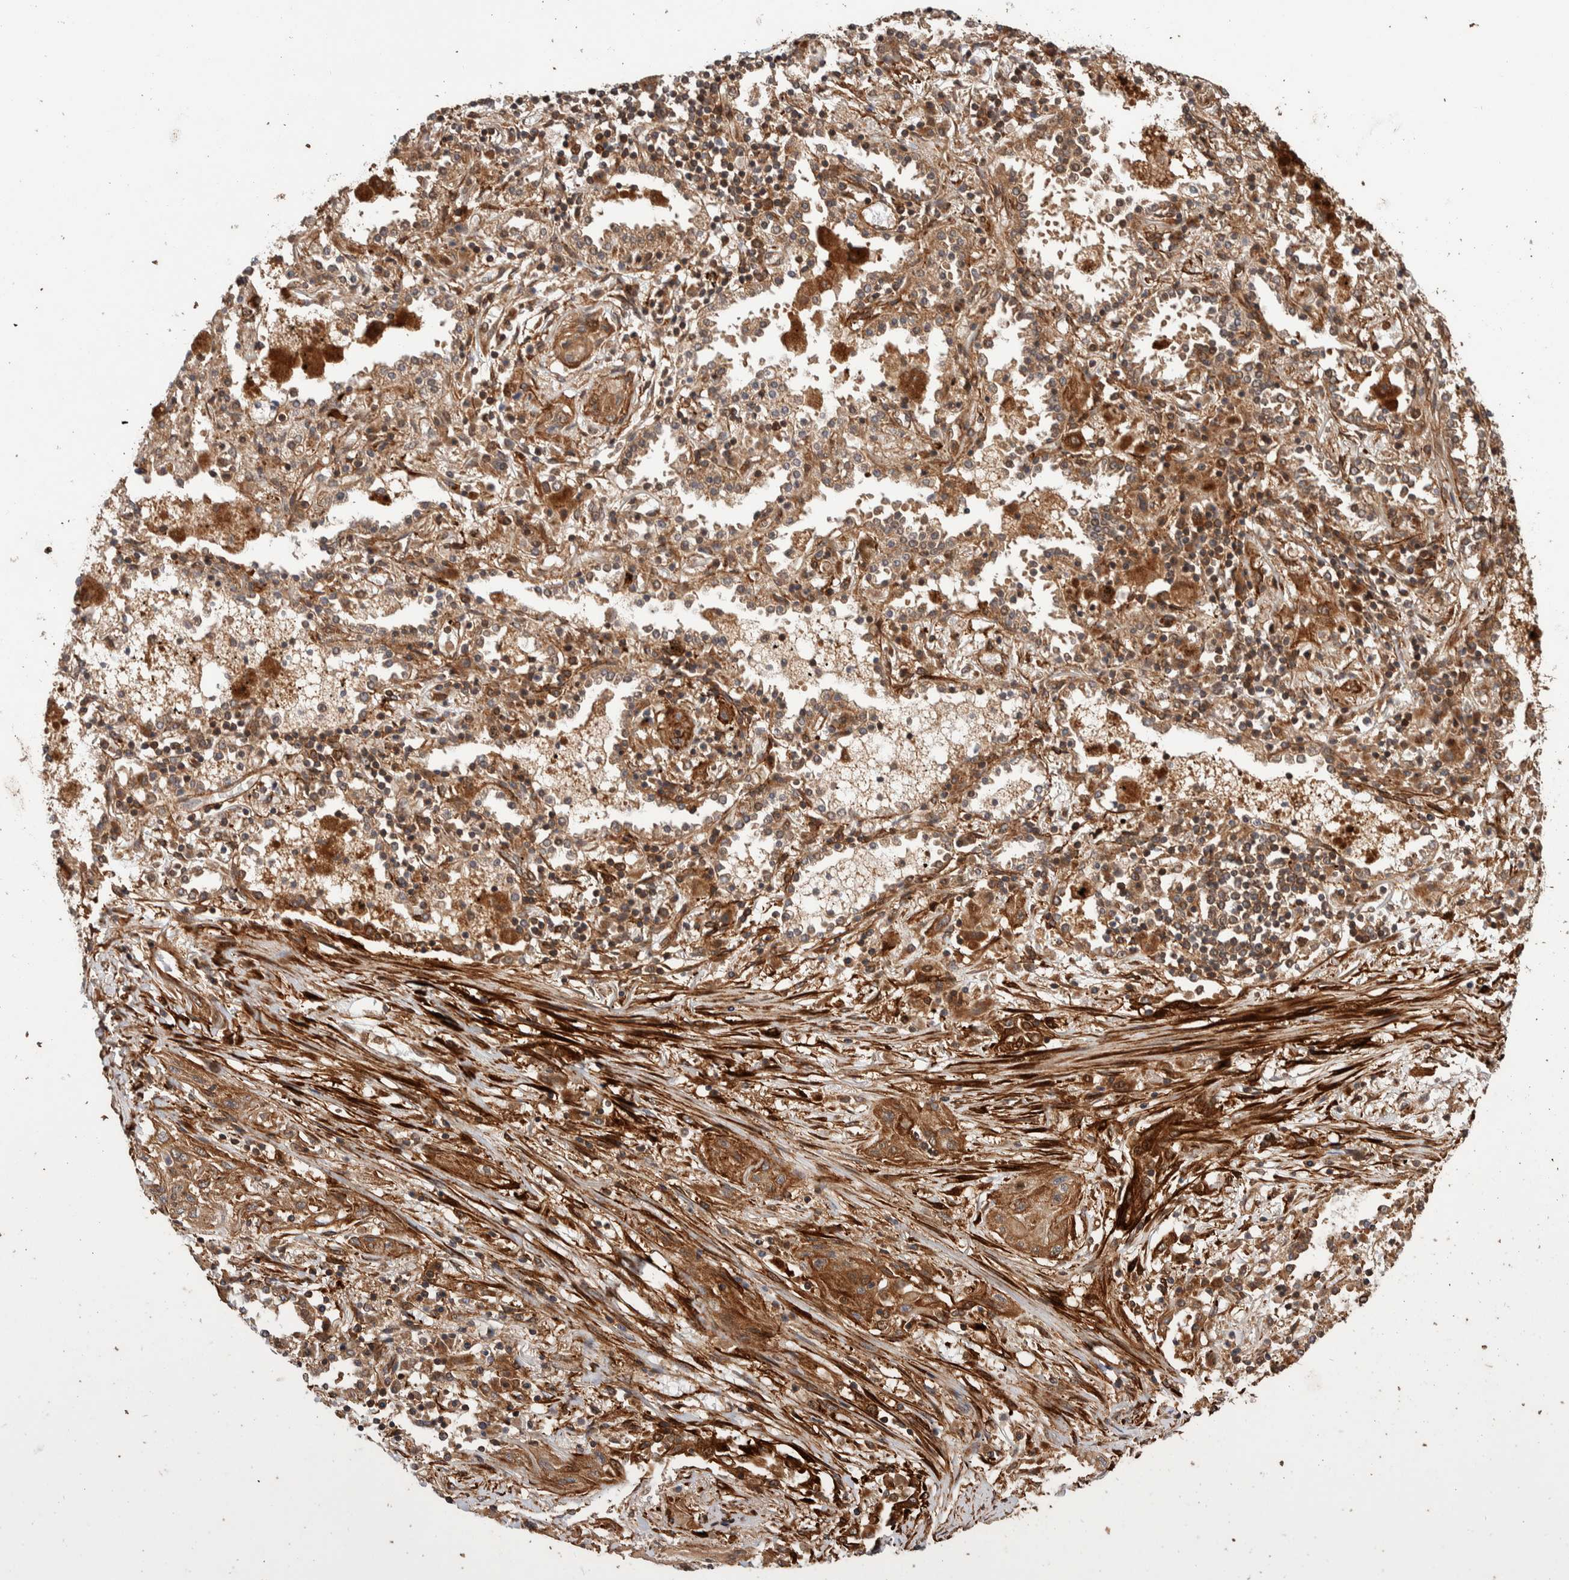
{"staining": {"intensity": "moderate", "quantity": ">75%", "location": "cytoplasmic/membranous"}, "tissue": "lung cancer", "cell_type": "Tumor cells", "image_type": "cancer", "snomed": [{"axis": "morphology", "description": "Squamous cell carcinoma, NOS"}, {"axis": "topography", "description": "Lung"}], "caption": "This image displays immunohistochemistry staining of squamous cell carcinoma (lung), with medium moderate cytoplasmic/membranous positivity in approximately >75% of tumor cells.", "gene": "SYNRG", "patient": {"sex": "female", "age": 47}}